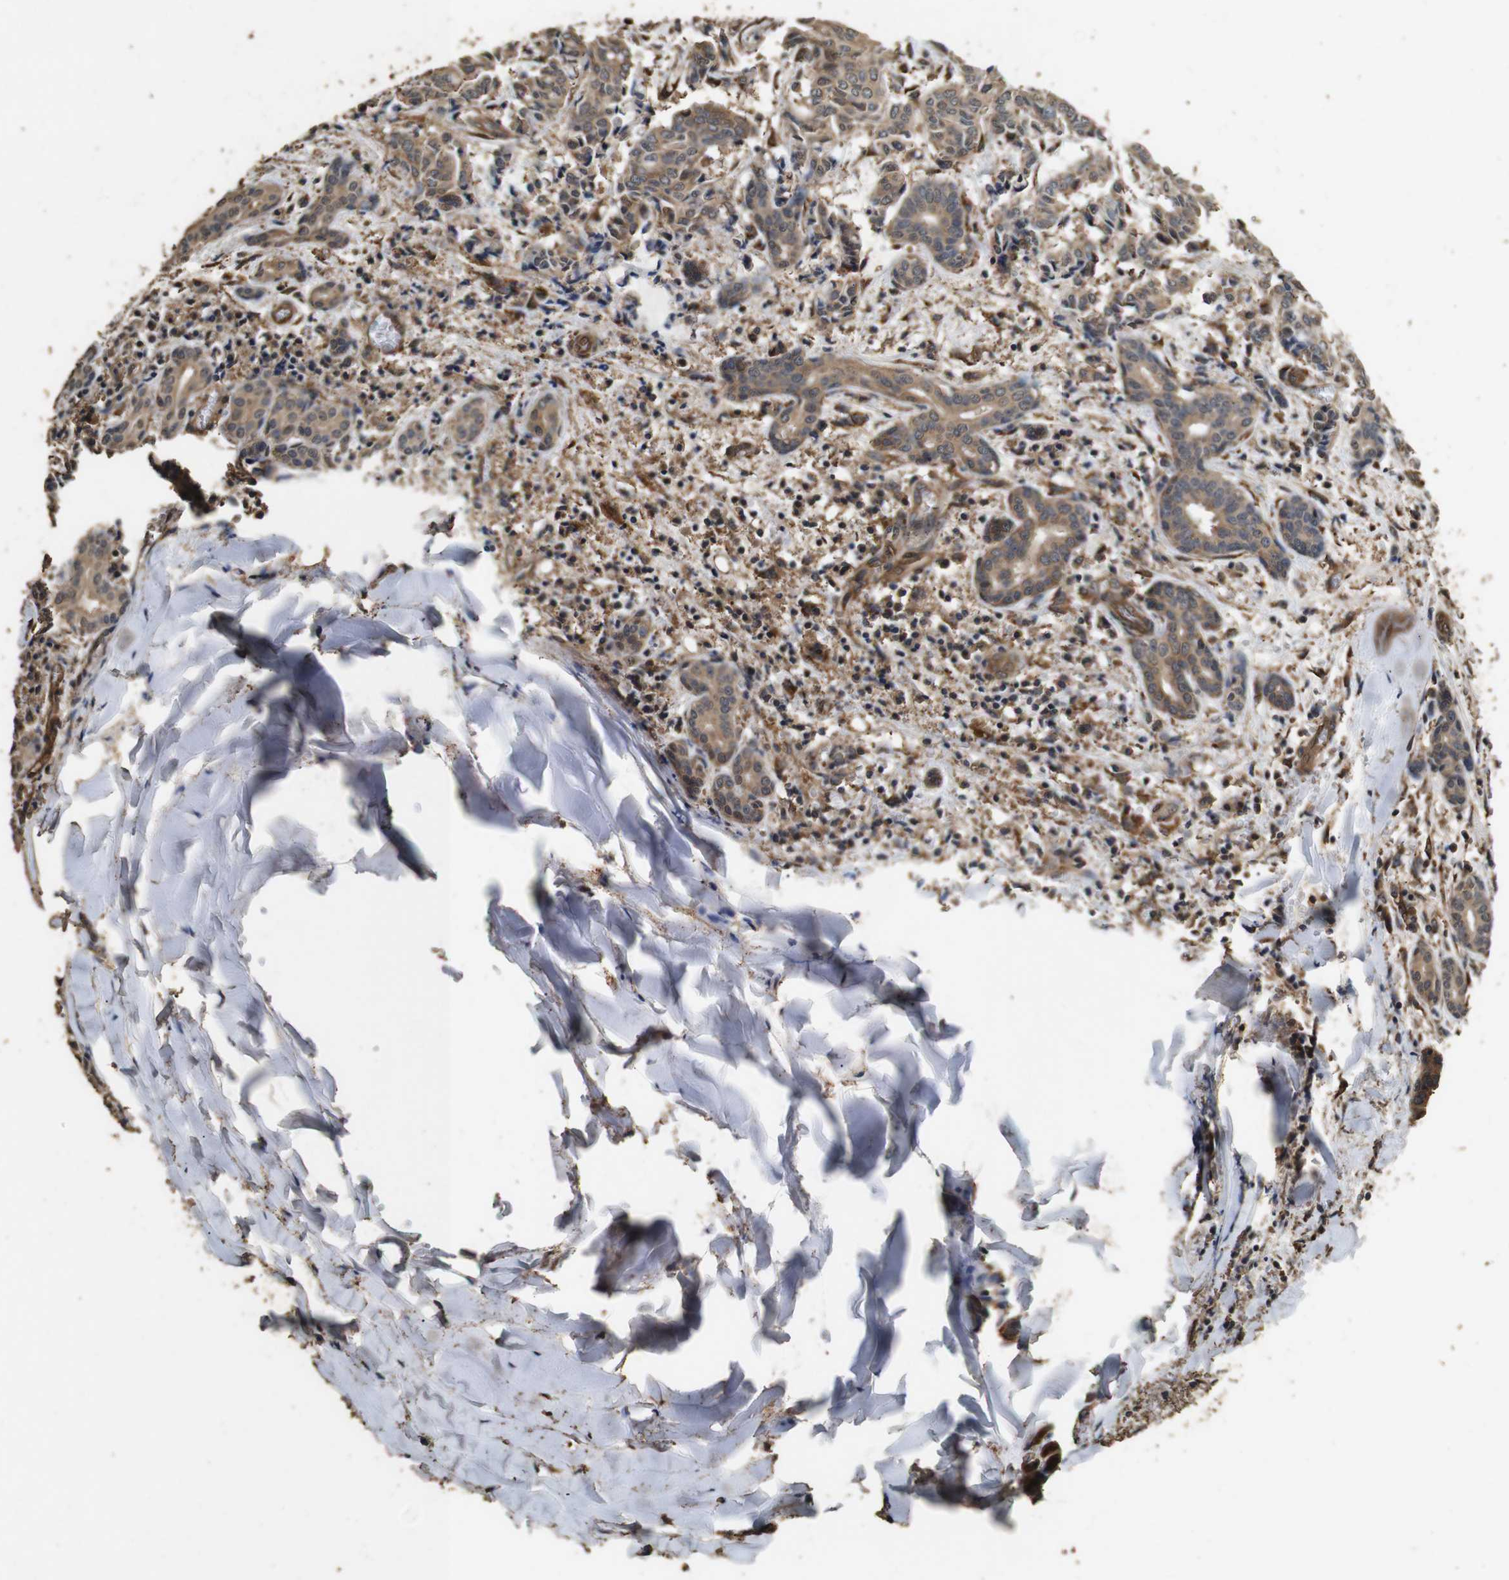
{"staining": {"intensity": "moderate", "quantity": ">75%", "location": "cytoplasmic/membranous"}, "tissue": "head and neck cancer", "cell_type": "Tumor cells", "image_type": "cancer", "snomed": [{"axis": "morphology", "description": "Adenocarcinoma, NOS"}, {"axis": "topography", "description": "Salivary gland"}, {"axis": "topography", "description": "Head-Neck"}], "caption": "Protein staining displays moderate cytoplasmic/membranous positivity in approximately >75% of tumor cells in head and neck cancer (adenocarcinoma).", "gene": "CNPY4", "patient": {"sex": "female", "age": 59}}